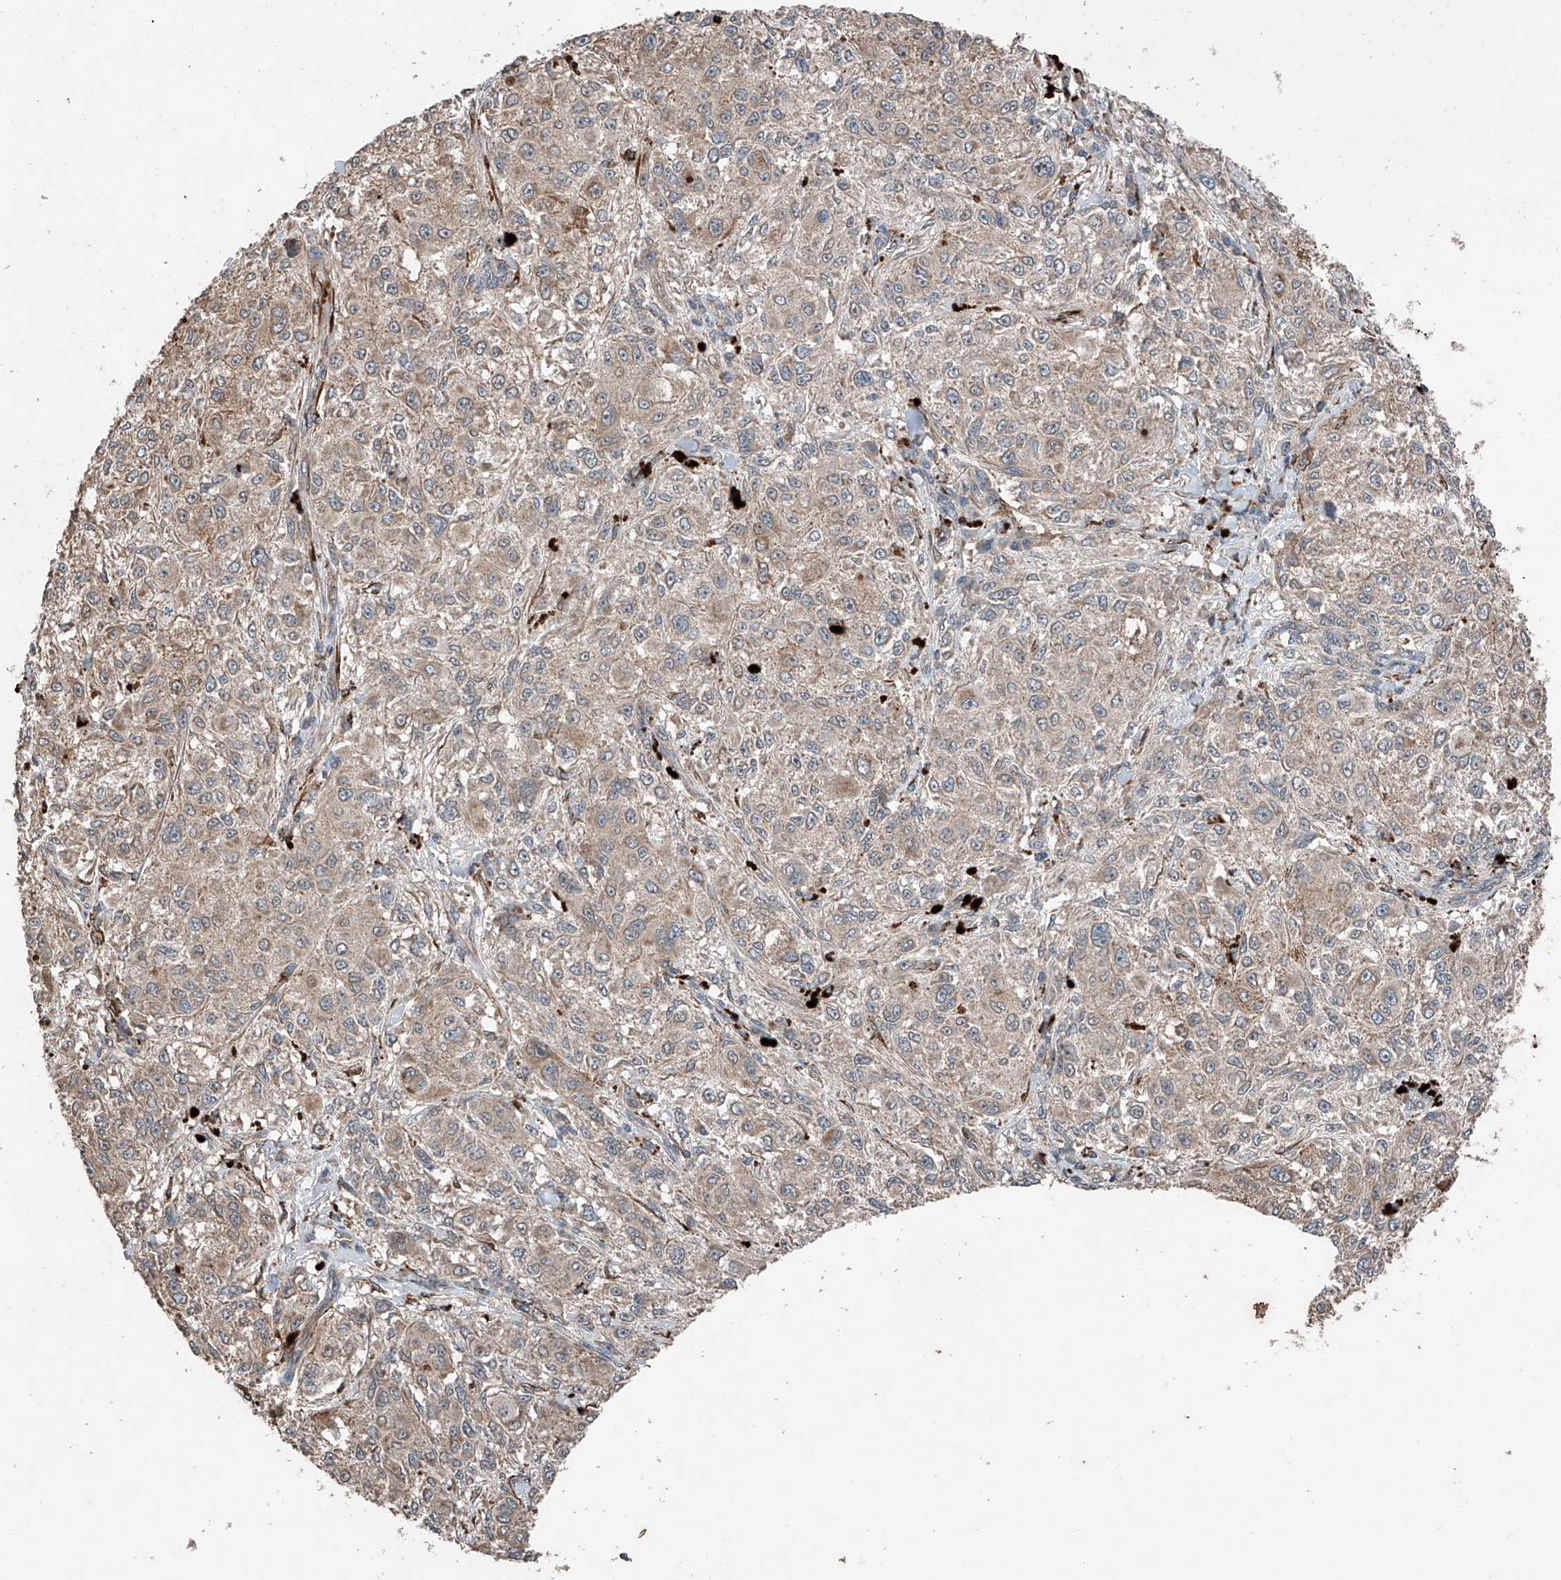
{"staining": {"intensity": "weak", "quantity": ">75%", "location": "cytoplasmic/membranous"}, "tissue": "melanoma", "cell_type": "Tumor cells", "image_type": "cancer", "snomed": [{"axis": "morphology", "description": "Necrosis, NOS"}, {"axis": "morphology", "description": "Malignant melanoma, NOS"}, {"axis": "topography", "description": "Skin"}], "caption": "Malignant melanoma stained with a brown dye displays weak cytoplasmic/membranous positive positivity in approximately >75% of tumor cells.", "gene": "AP4B1", "patient": {"sex": "female", "age": 87}}